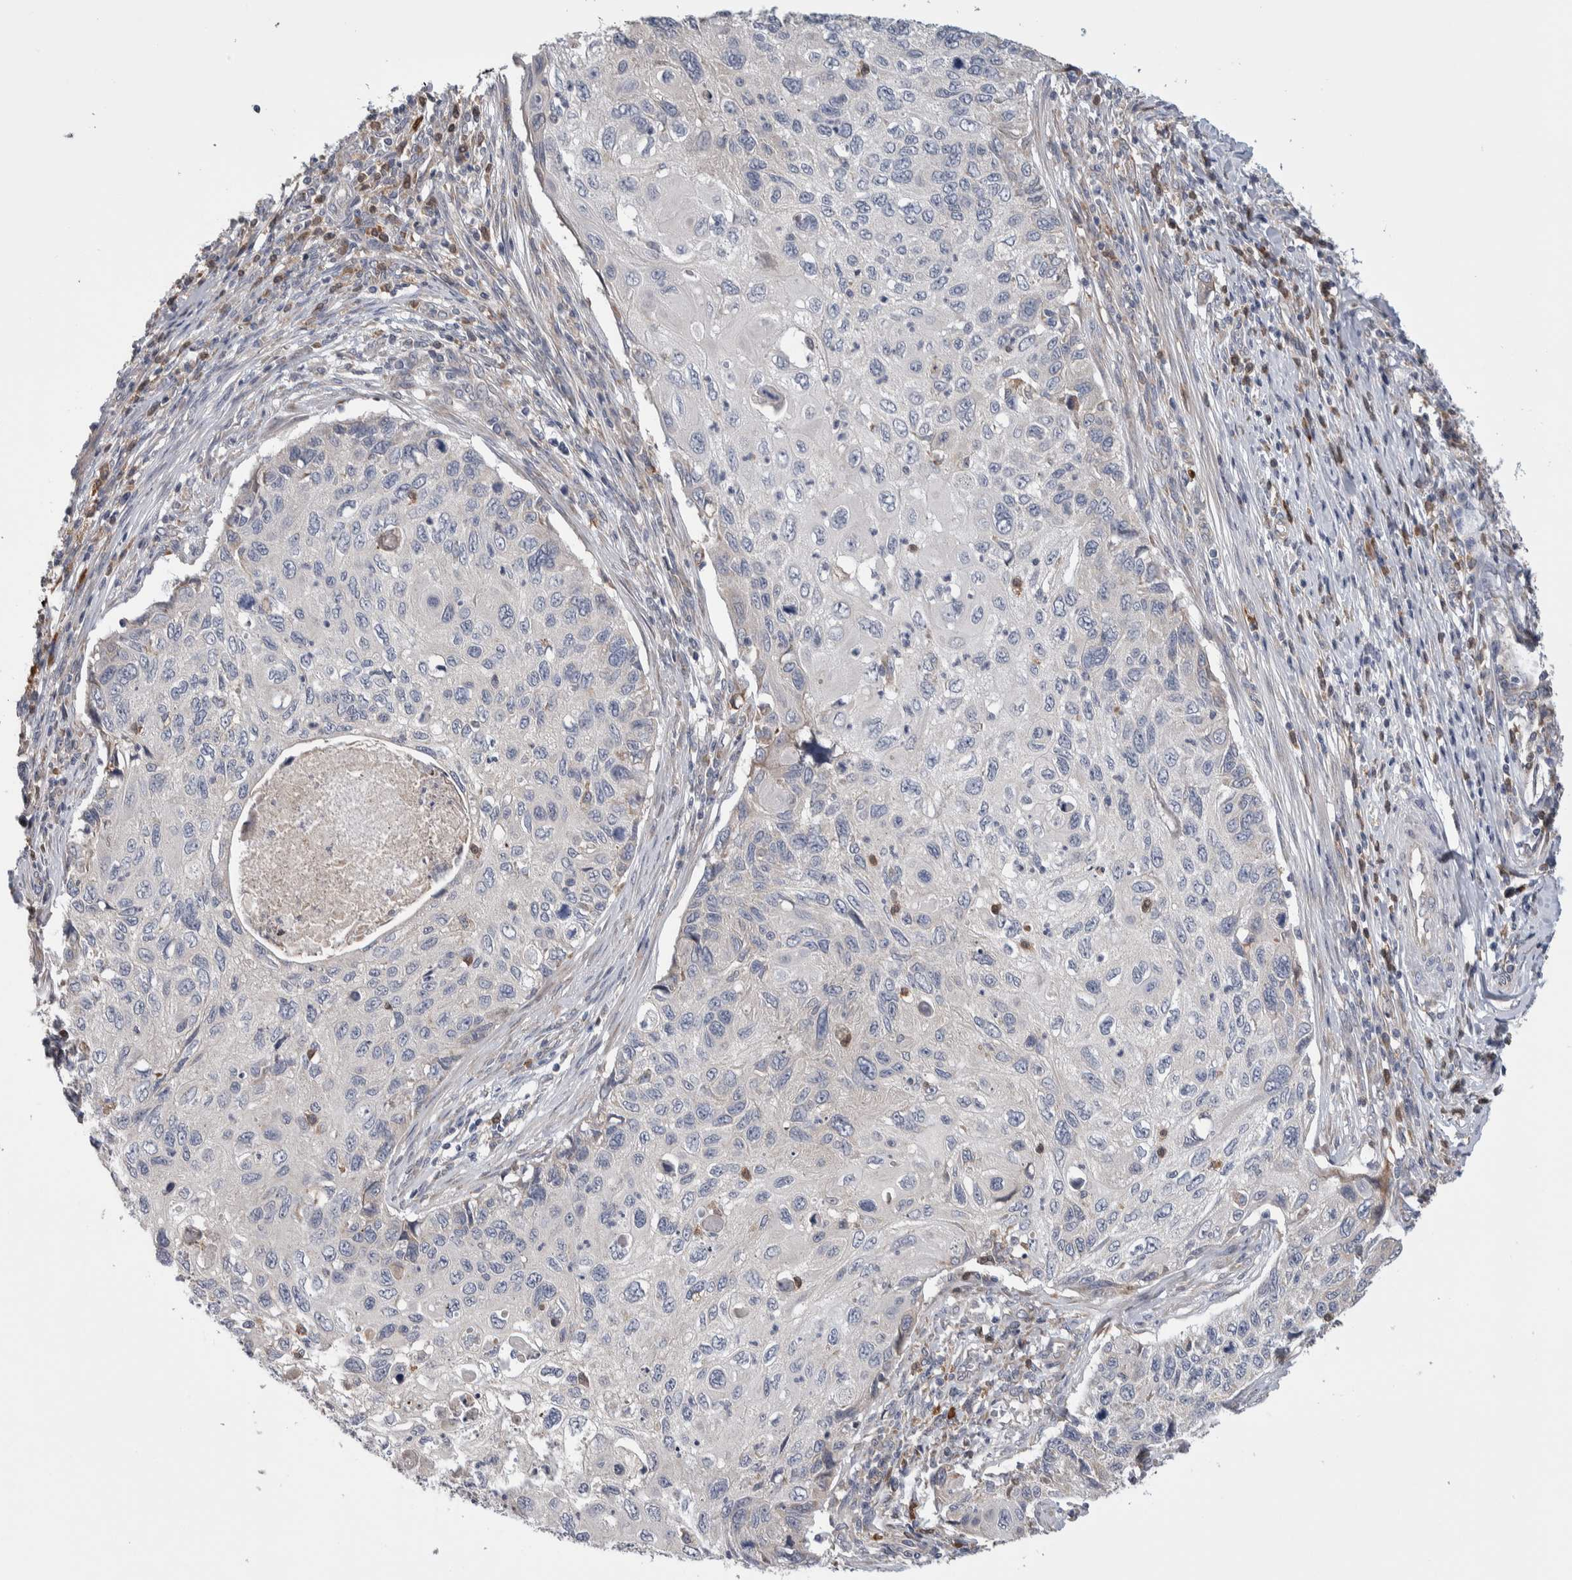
{"staining": {"intensity": "negative", "quantity": "none", "location": "none"}, "tissue": "cervical cancer", "cell_type": "Tumor cells", "image_type": "cancer", "snomed": [{"axis": "morphology", "description": "Squamous cell carcinoma, NOS"}, {"axis": "topography", "description": "Cervix"}], "caption": "Tumor cells are negative for protein expression in human cervical cancer.", "gene": "IBTK", "patient": {"sex": "female", "age": 70}}